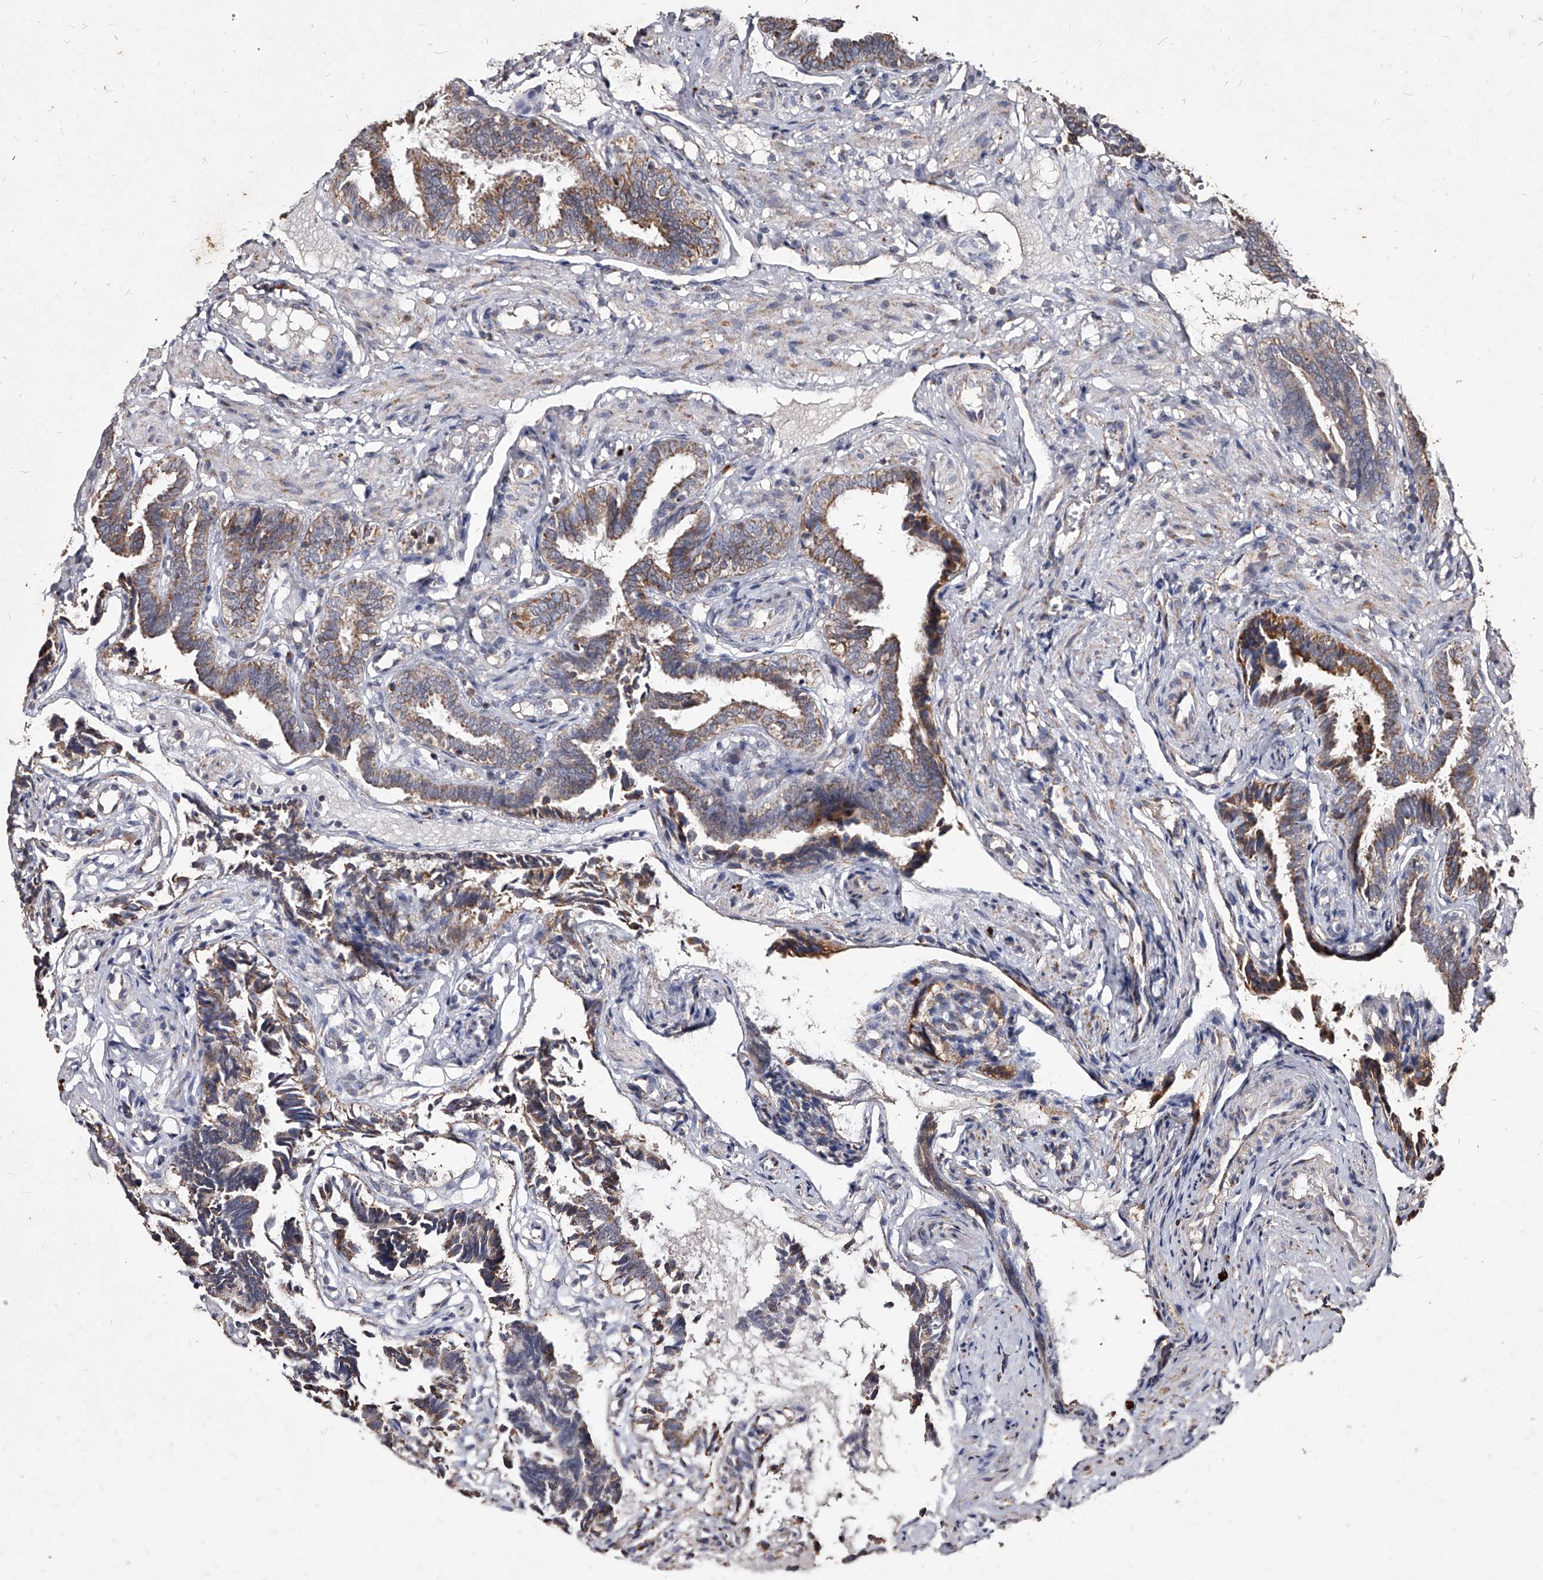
{"staining": {"intensity": "moderate", "quantity": ">75%", "location": "cytoplasmic/membranous"}, "tissue": "fallopian tube", "cell_type": "Glandular cells", "image_type": "normal", "snomed": [{"axis": "morphology", "description": "Normal tissue, NOS"}, {"axis": "topography", "description": "Fallopian tube"}], "caption": "There is medium levels of moderate cytoplasmic/membranous staining in glandular cells of unremarkable fallopian tube, as demonstrated by immunohistochemical staining (brown color).", "gene": "GPR183", "patient": {"sex": "female", "age": 39}}